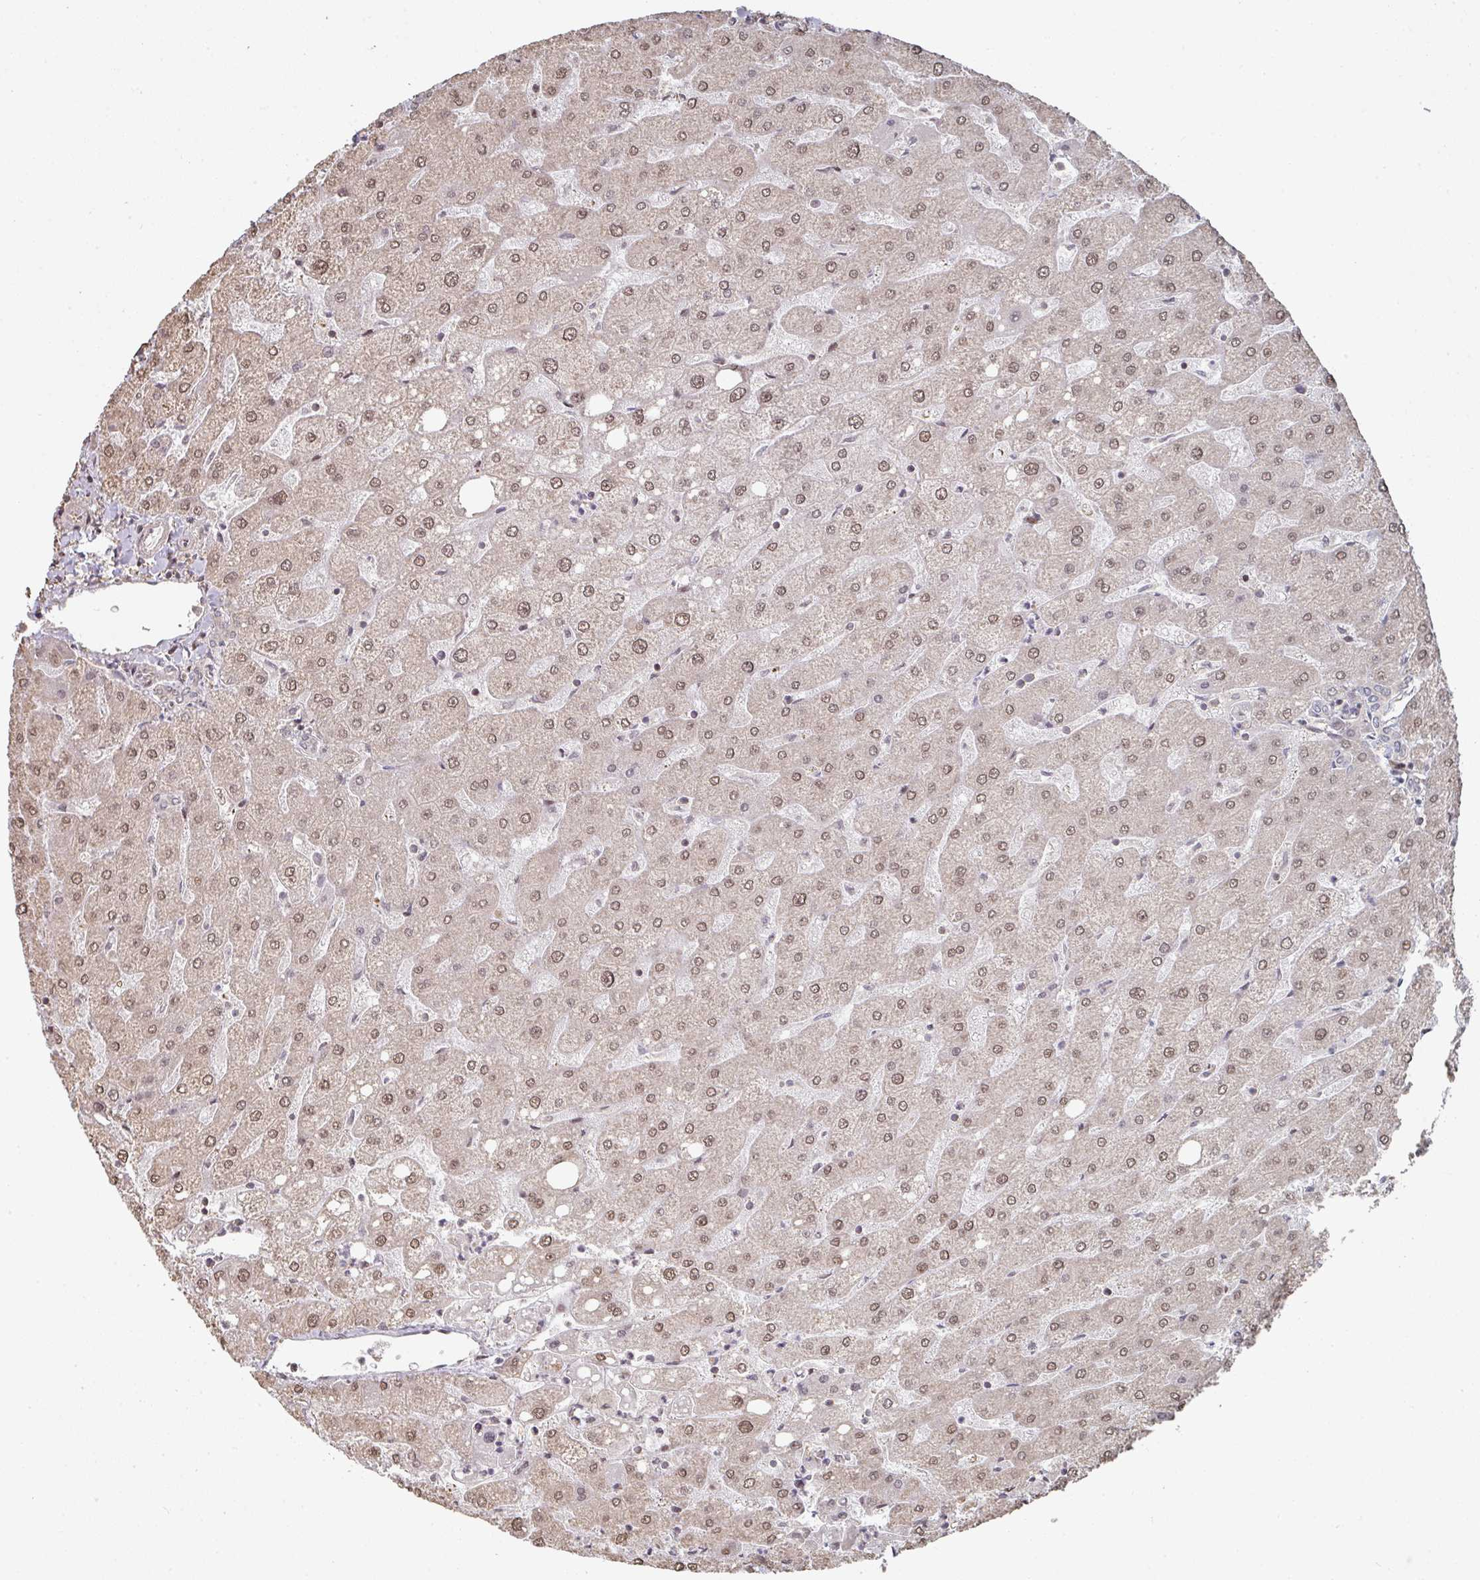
{"staining": {"intensity": "negative", "quantity": "none", "location": "none"}, "tissue": "liver", "cell_type": "Cholangiocytes", "image_type": "normal", "snomed": [{"axis": "morphology", "description": "Normal tissue, NOS"}, {"axis": "topography", "description": "Liver"}], "caption": "IHC of unremarkable liver displays no positivity in cholangiocytes. (Brightfield microscopy of DAB immunohistochemistry (IHC) at high magnification).", "gene": "CA7", "patient": {"sex": "male", "age": 67}}